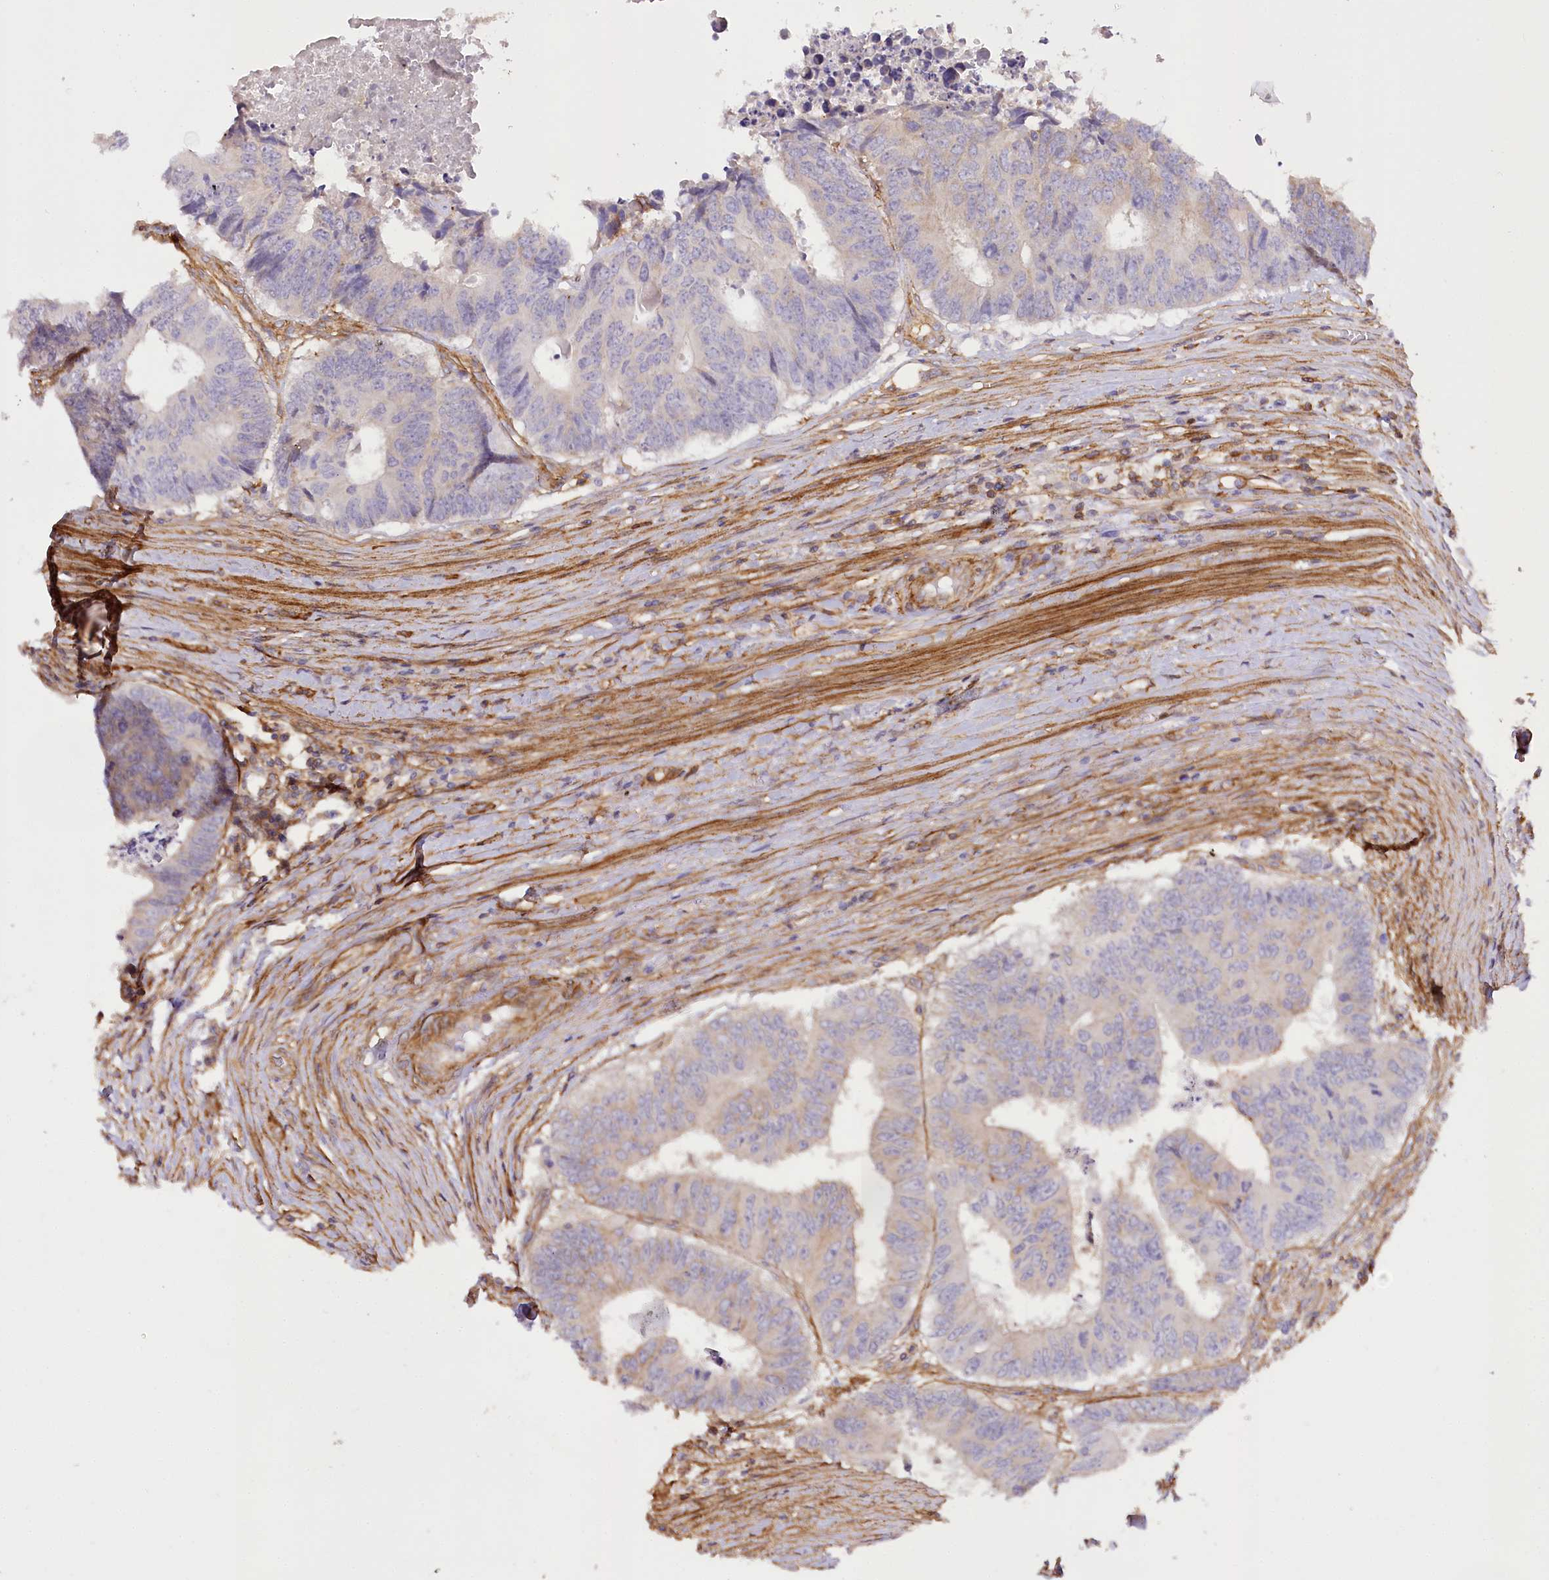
{"staining": {"intensity": "negative", "quantity": "none", "location": "none"}, "tissue": "colorectal cancer", "cell_type": "Tumor cells", "image_type": "cancer", "snomed": [{"axis": "morphology", "description": "Adenocarcinoma, NOS"}, {"axis": "topography", "description": "Rectum"}], "caption": "An immunohistochemistry micrograph of colorectal cancer is shown. There is no staining in tumor cells of colorectal cancer.", "gene": "SYNPO2", "patient": {"sex": "male", "age": 84}}